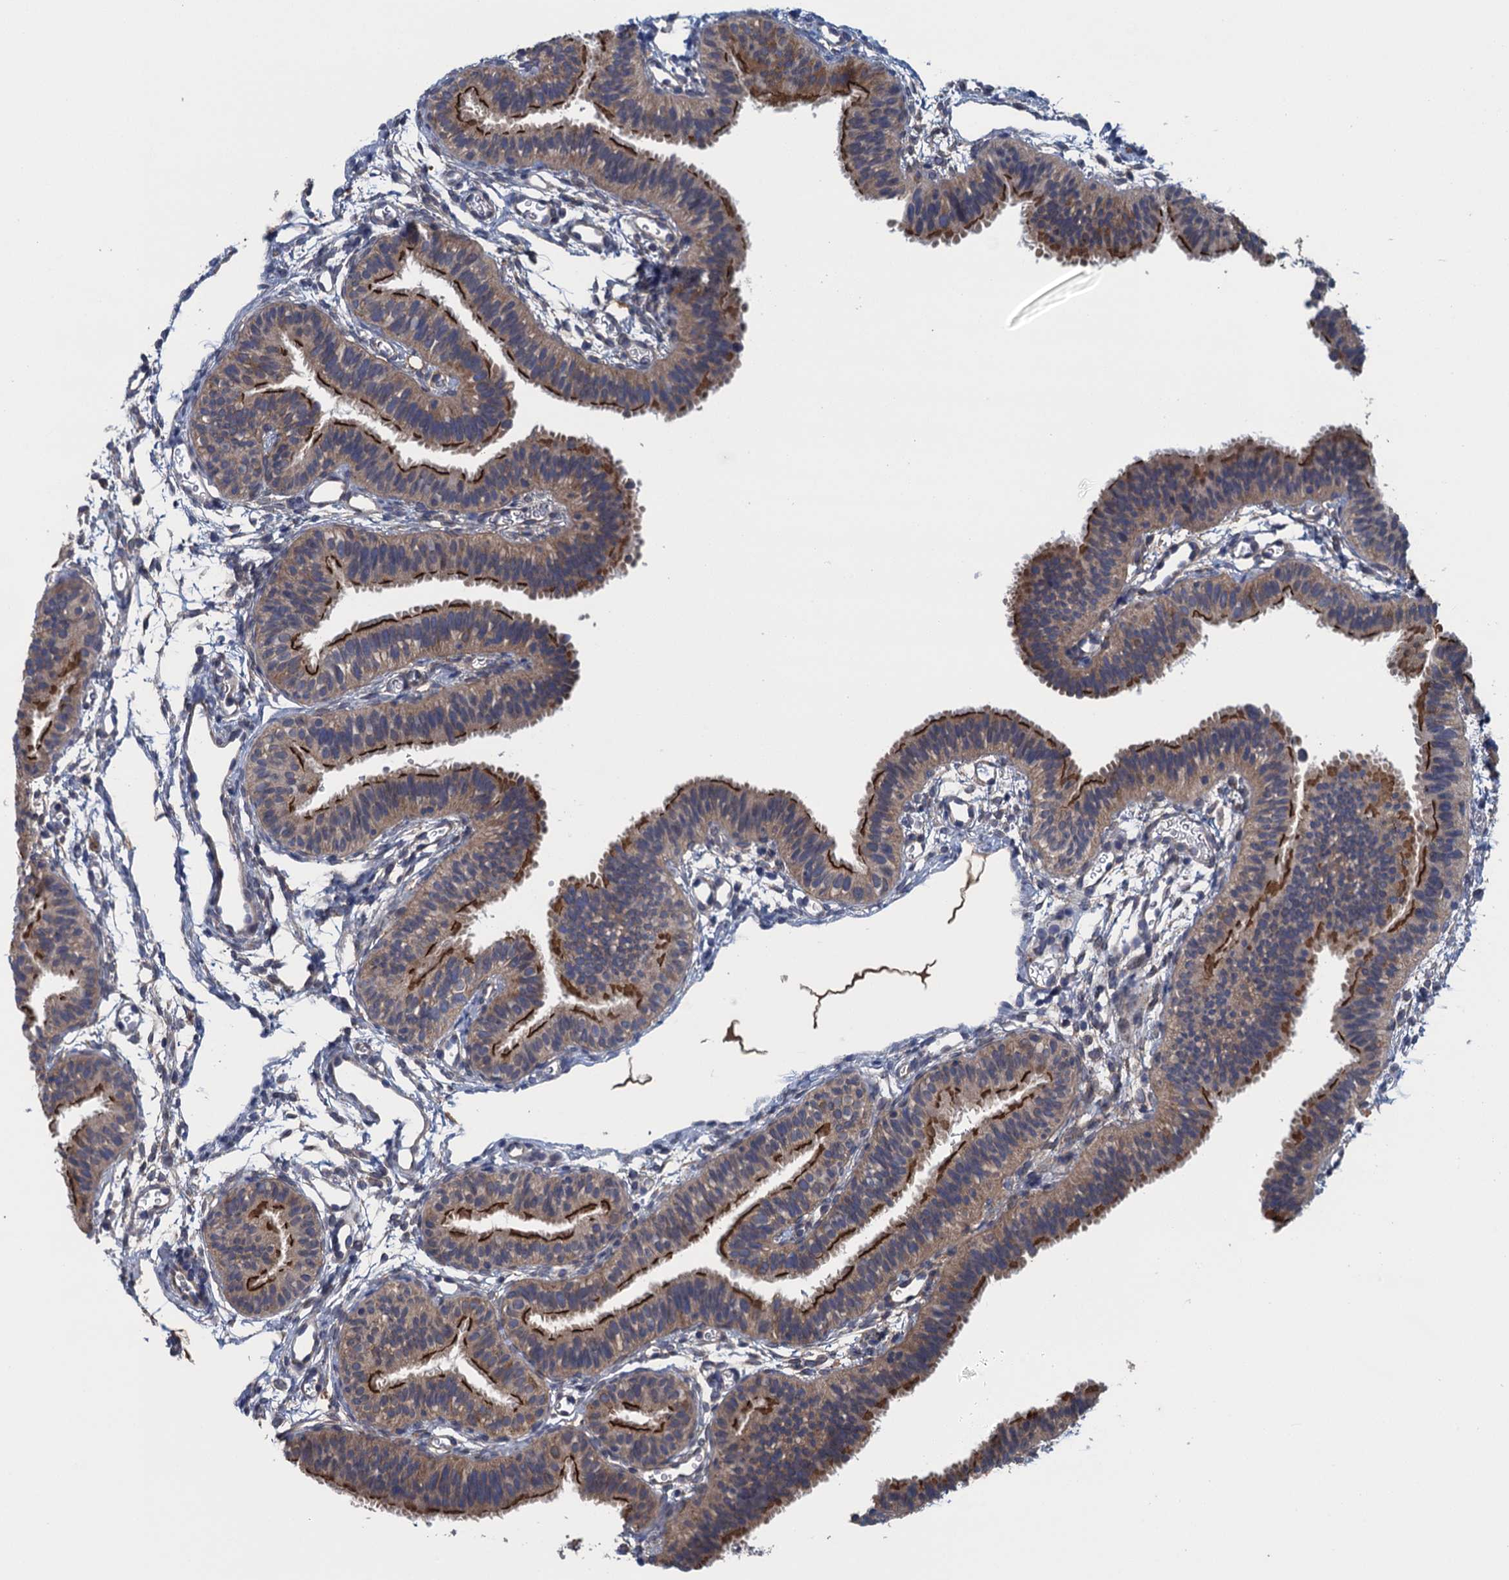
{"staining": {"intensity": "strong", "quantity": "25%-75%", "location": "cytoplasmic/membranous"}, "tissue": "fallopian tube", "cell_type": "Glandular cells", "image_type": "normal", "snomed": [{"axis": "morphology", "description": "Normal tissue, NOS"}, {"axis": "topography", "description": "Fallopian tube"}], "caption": "Fallopian tube stained with DAB immunohistochemistry (IHC) reveals high levels of strong cytoplasmic/membranous expression in approximately 25%-75% of glandular cells. (IHC, brightfield microscopy, high magnification).", "gene": "CTU2", "patient": {"sex": "female", "age": 35}}